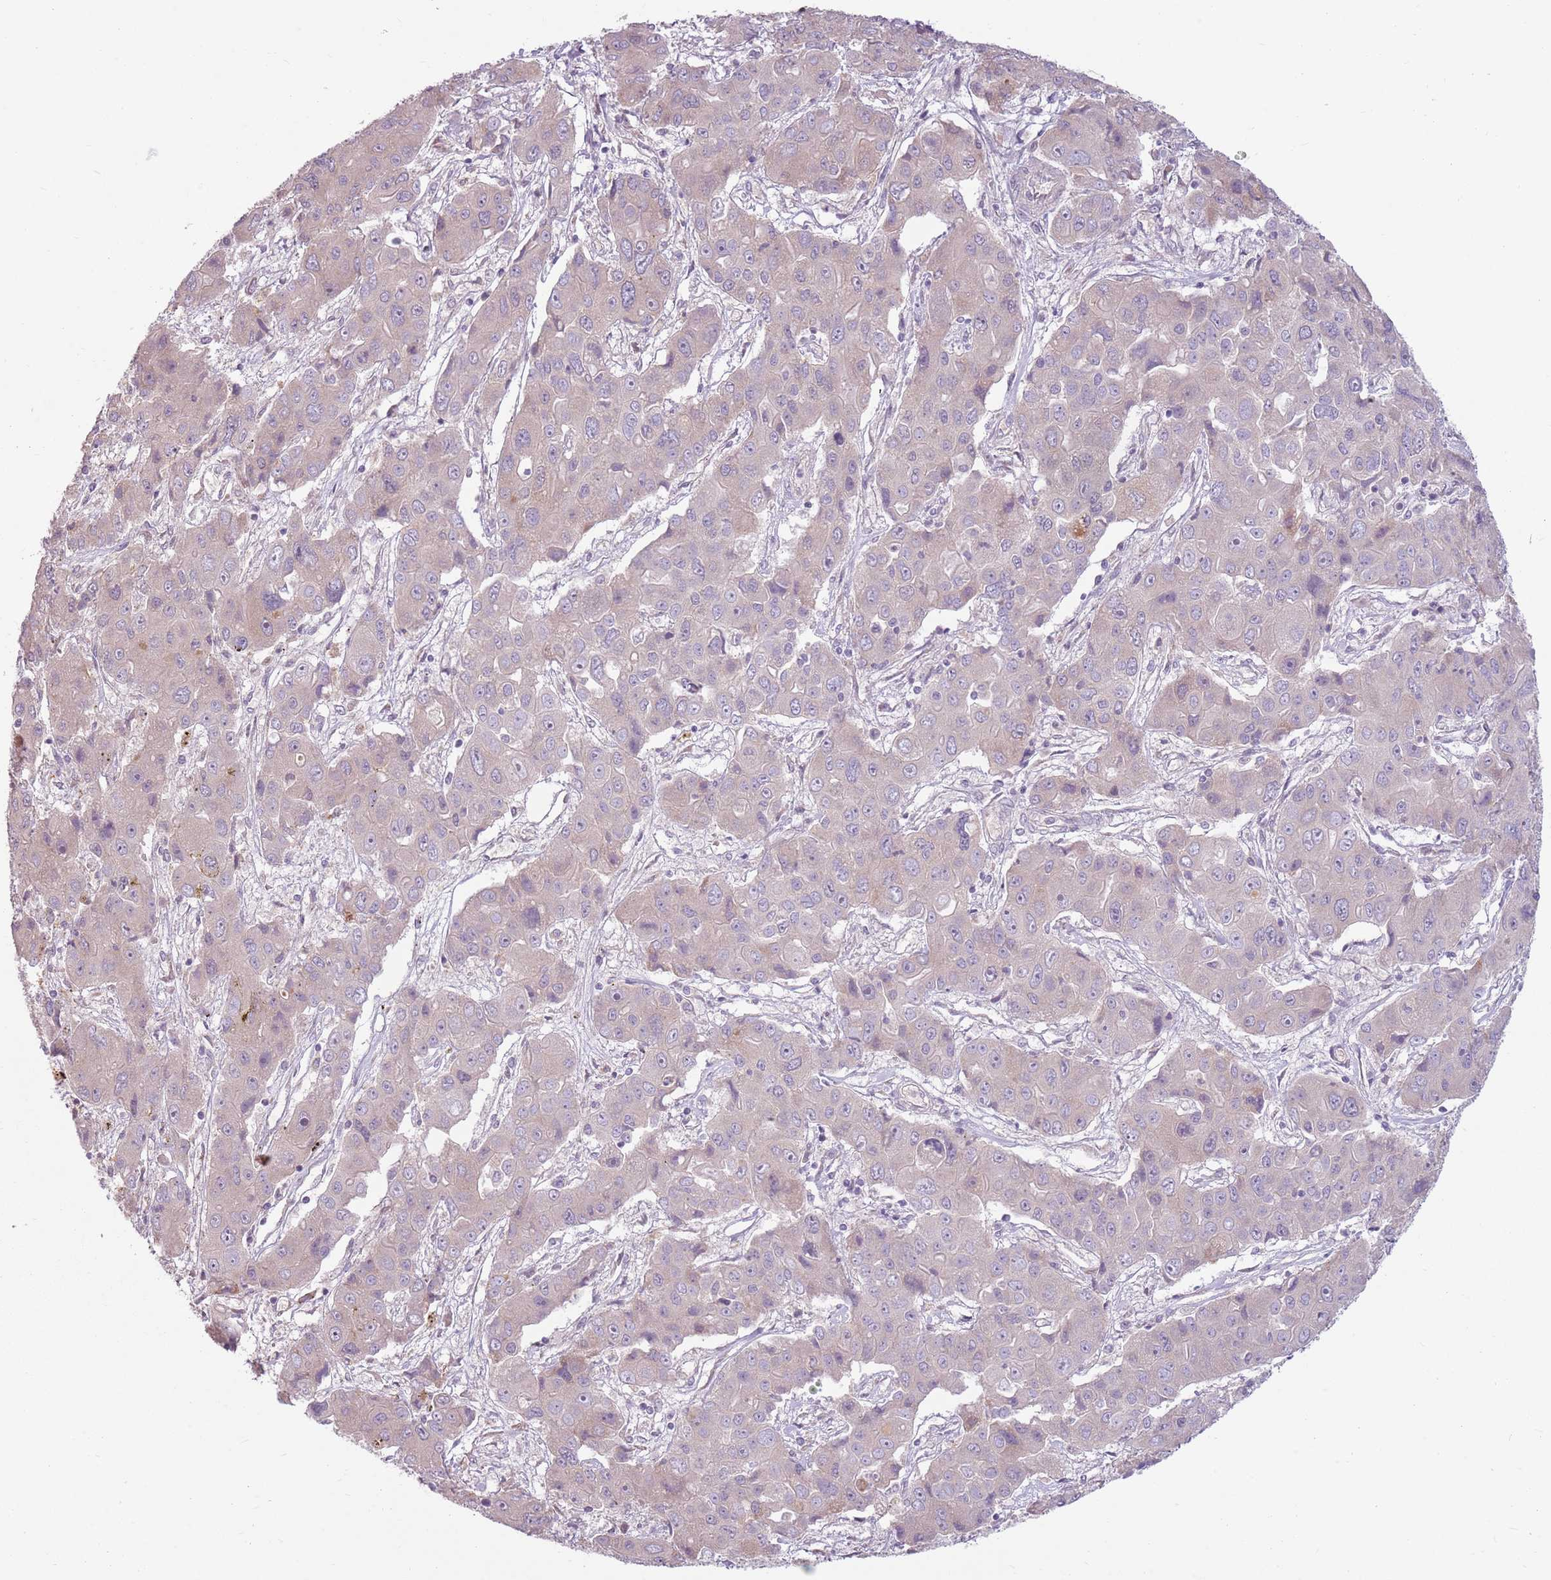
{"staining": {"intensity": "negative", "quantity": "none", "location": "none"}, "tissue": "liver cancer", "cell_type": "Tumor cells", "image_type": "cancer", "snomed": [{"axis": "morphology", "description": "Cholangiocarcinoma"}, {"axis": "topography", "description": "Liver"}], "caption": "The image displays no significant expression in tumor cells of cholangiocarcinoma (liver). (DAB immunohistochemistry (IHC) with hematoxylin counter stain).", "gene": "HSPA14", "patient": {"sex": "male", "age": 67}}